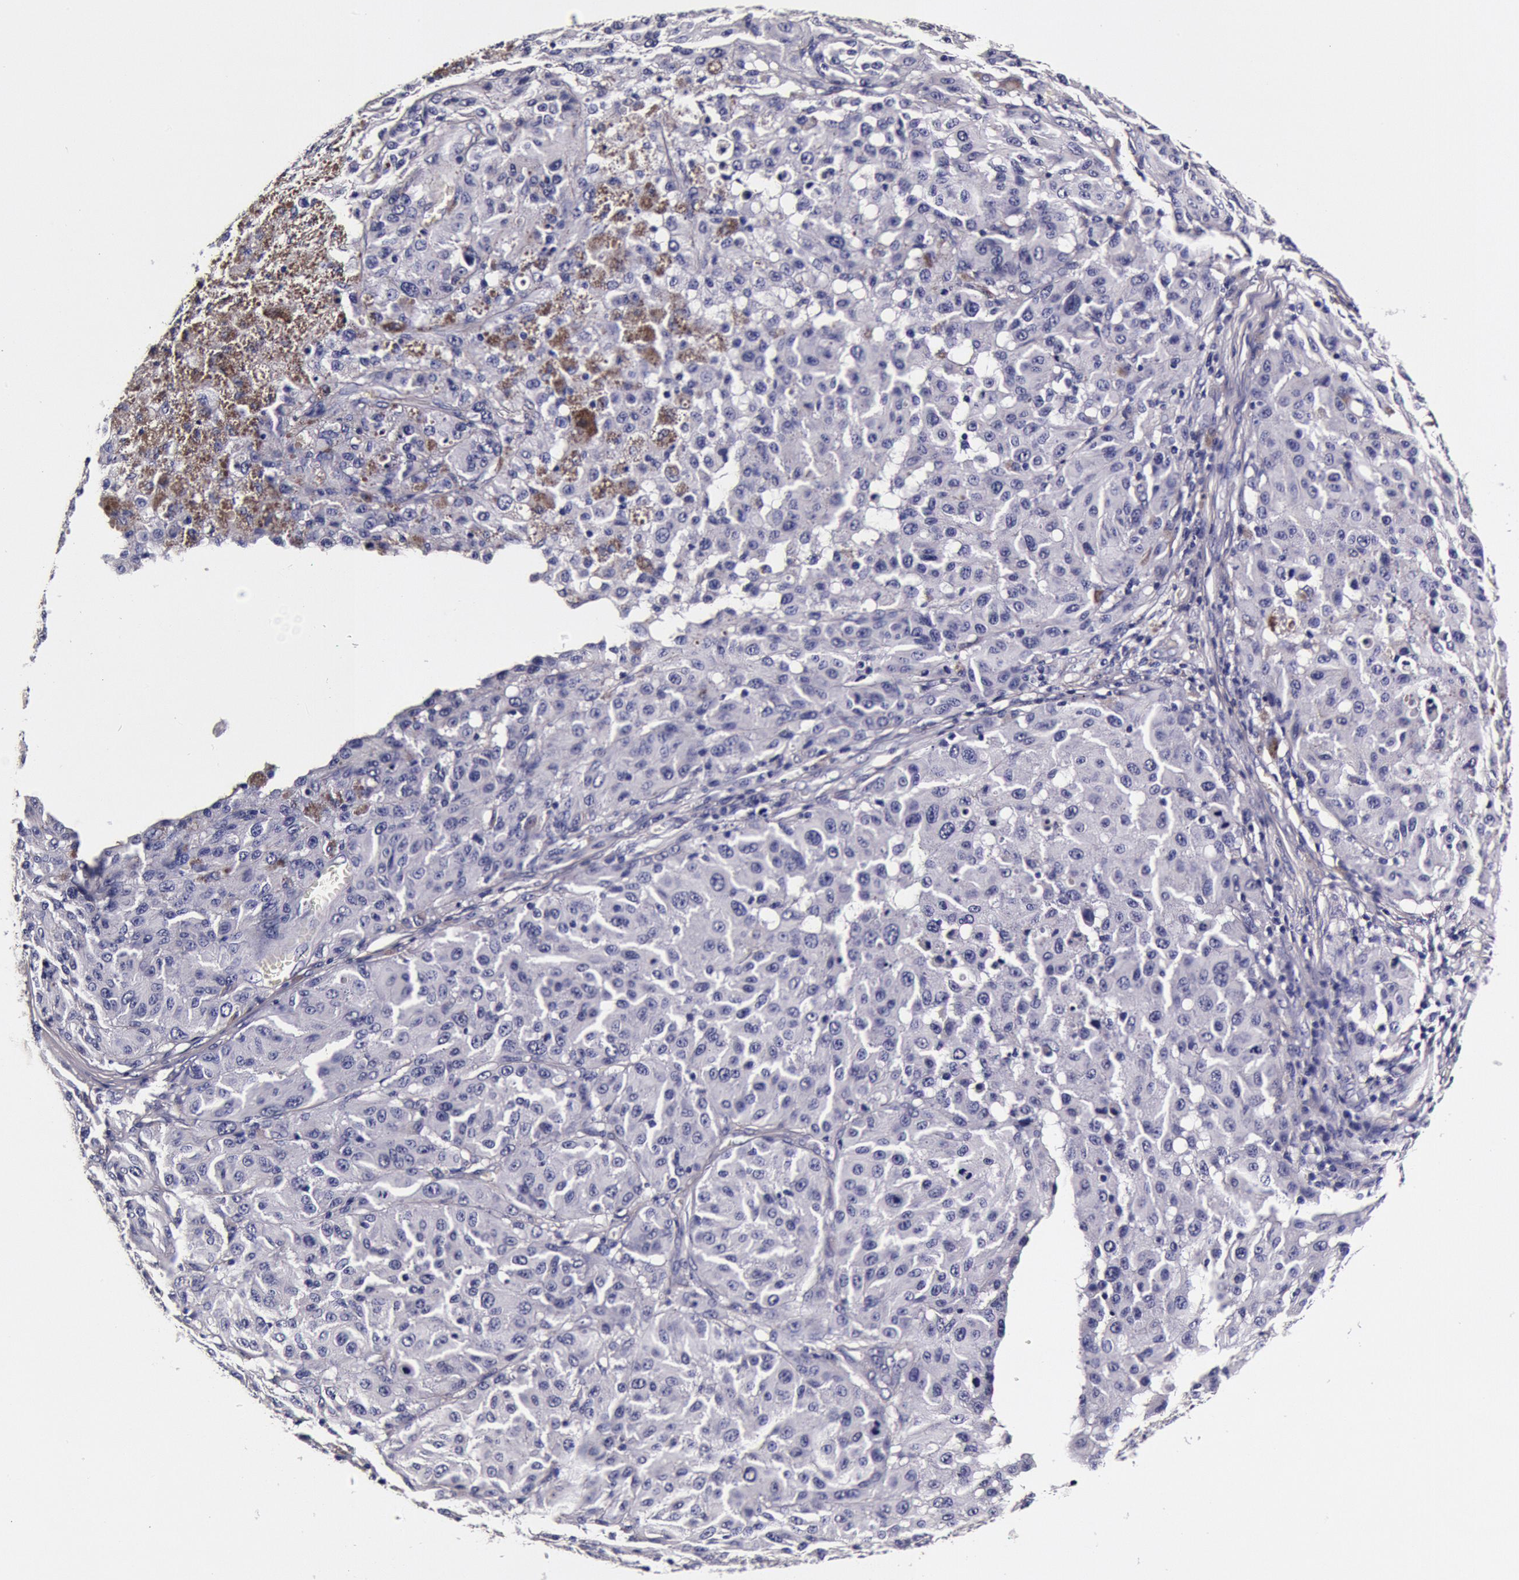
{"staining": {"intensity": "negative", "quantity": "none", "location": "none"}, "tissue": "melanoma", "cell_type": "Tumor cells", "image_type": "cancer", "snomed": [{"axis": "morphology", "description": "Malignant melanoma, NOS"}, {"axis": "topography", "description": "Skin"}], "caption": "Tumor cells show no significant positivity in malignant melanoma.", "gene": "CCDC22", "patient": {"sex": "female", "age": 77}}